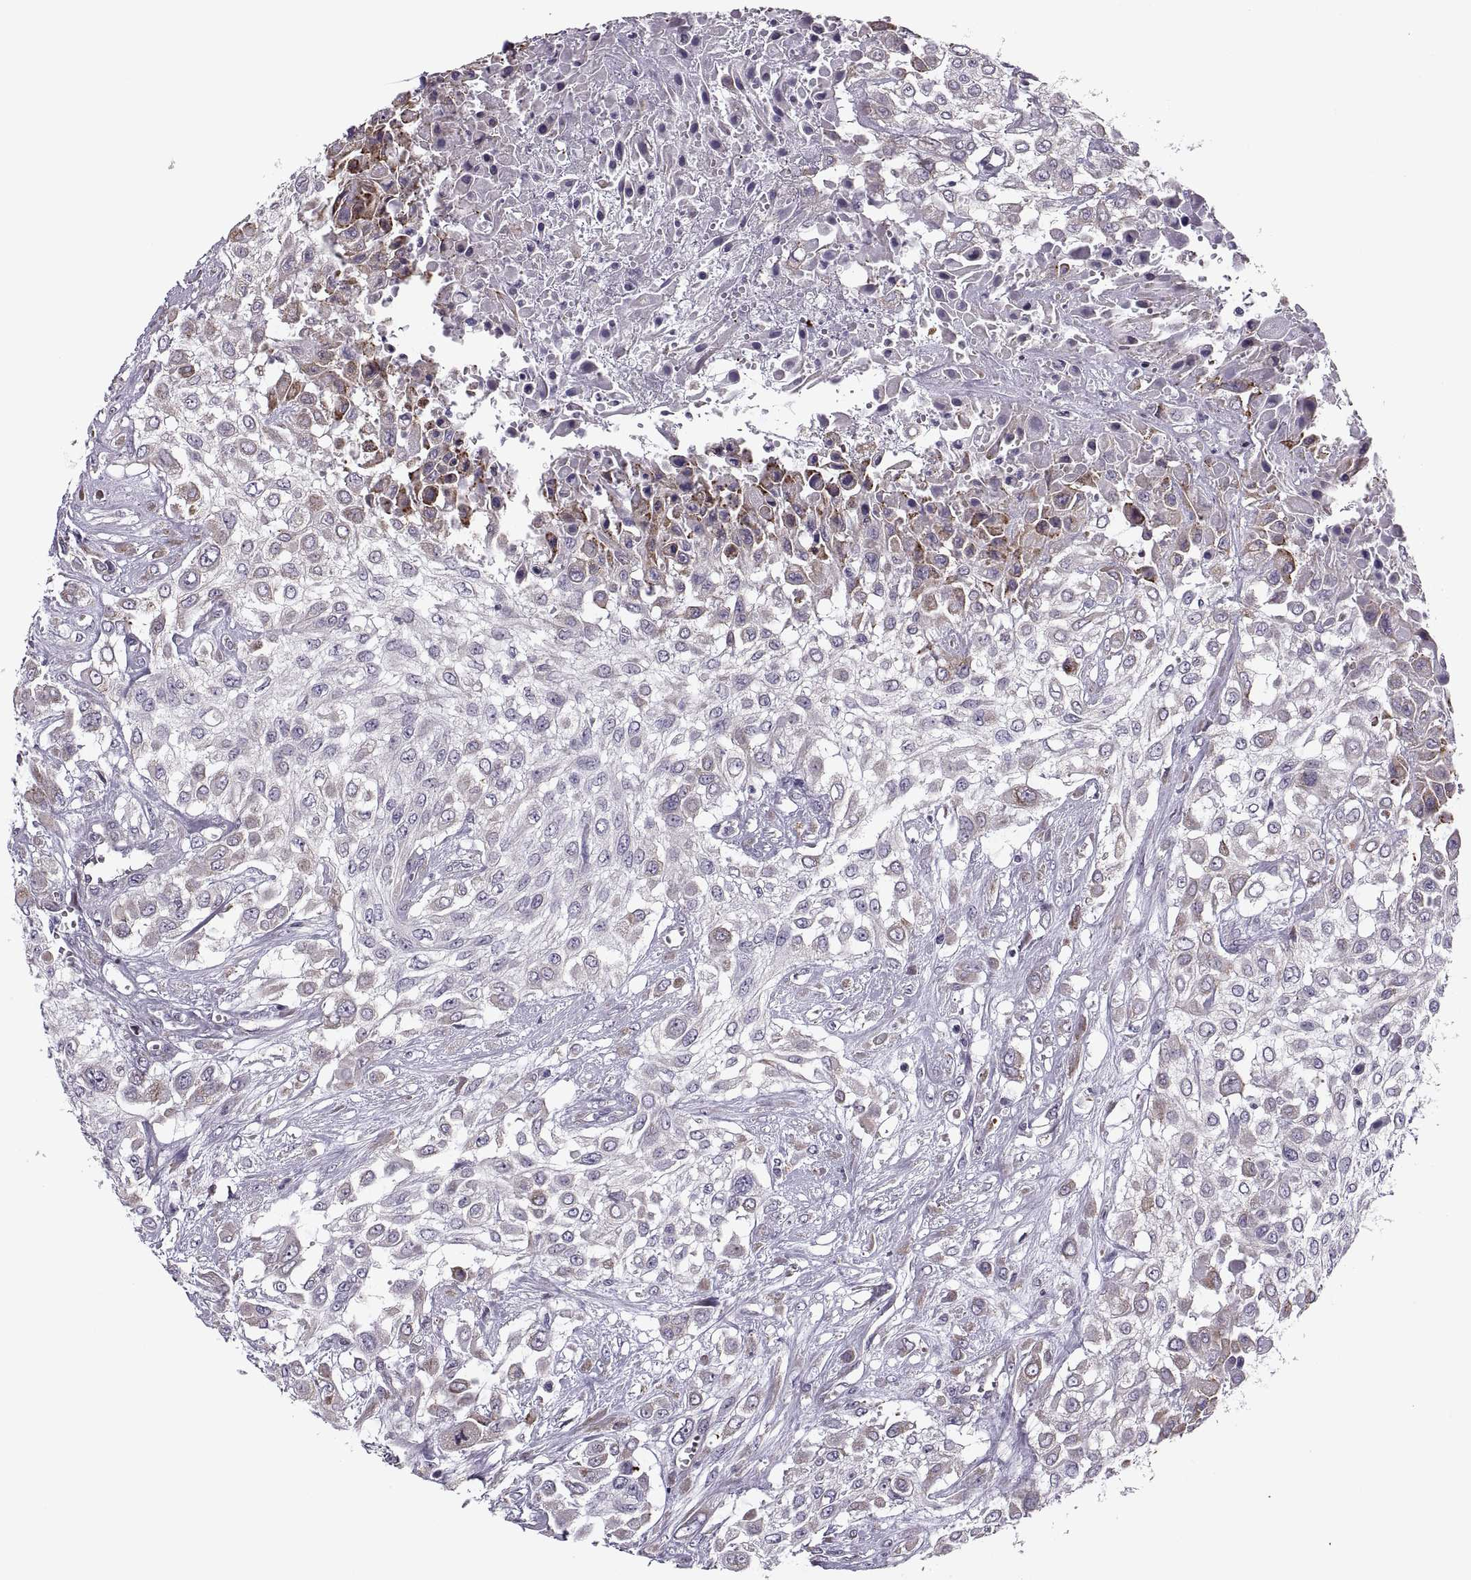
{"staining": {"intensity": "moderate", "quantity": "<25%", "location": "cytoplasmic/membranous"}, "tissue": "urothelial cancer", "cell_type": "Tumor cells", "image_type": "cancer", "snomed": [{"axis": "morphology", "description": "Urothelial carcinoma, High grade"}, {"axis": "topography", "description": "Urinary bladder"}], "caption": "Protein staining of high-grade urothelial carcinoma tissue shows moderate cytoplasmic/membranous staining in about <25% of tumor cells.", "gene": "LETM2", "patient": {"sex": "male", "age": 57}}